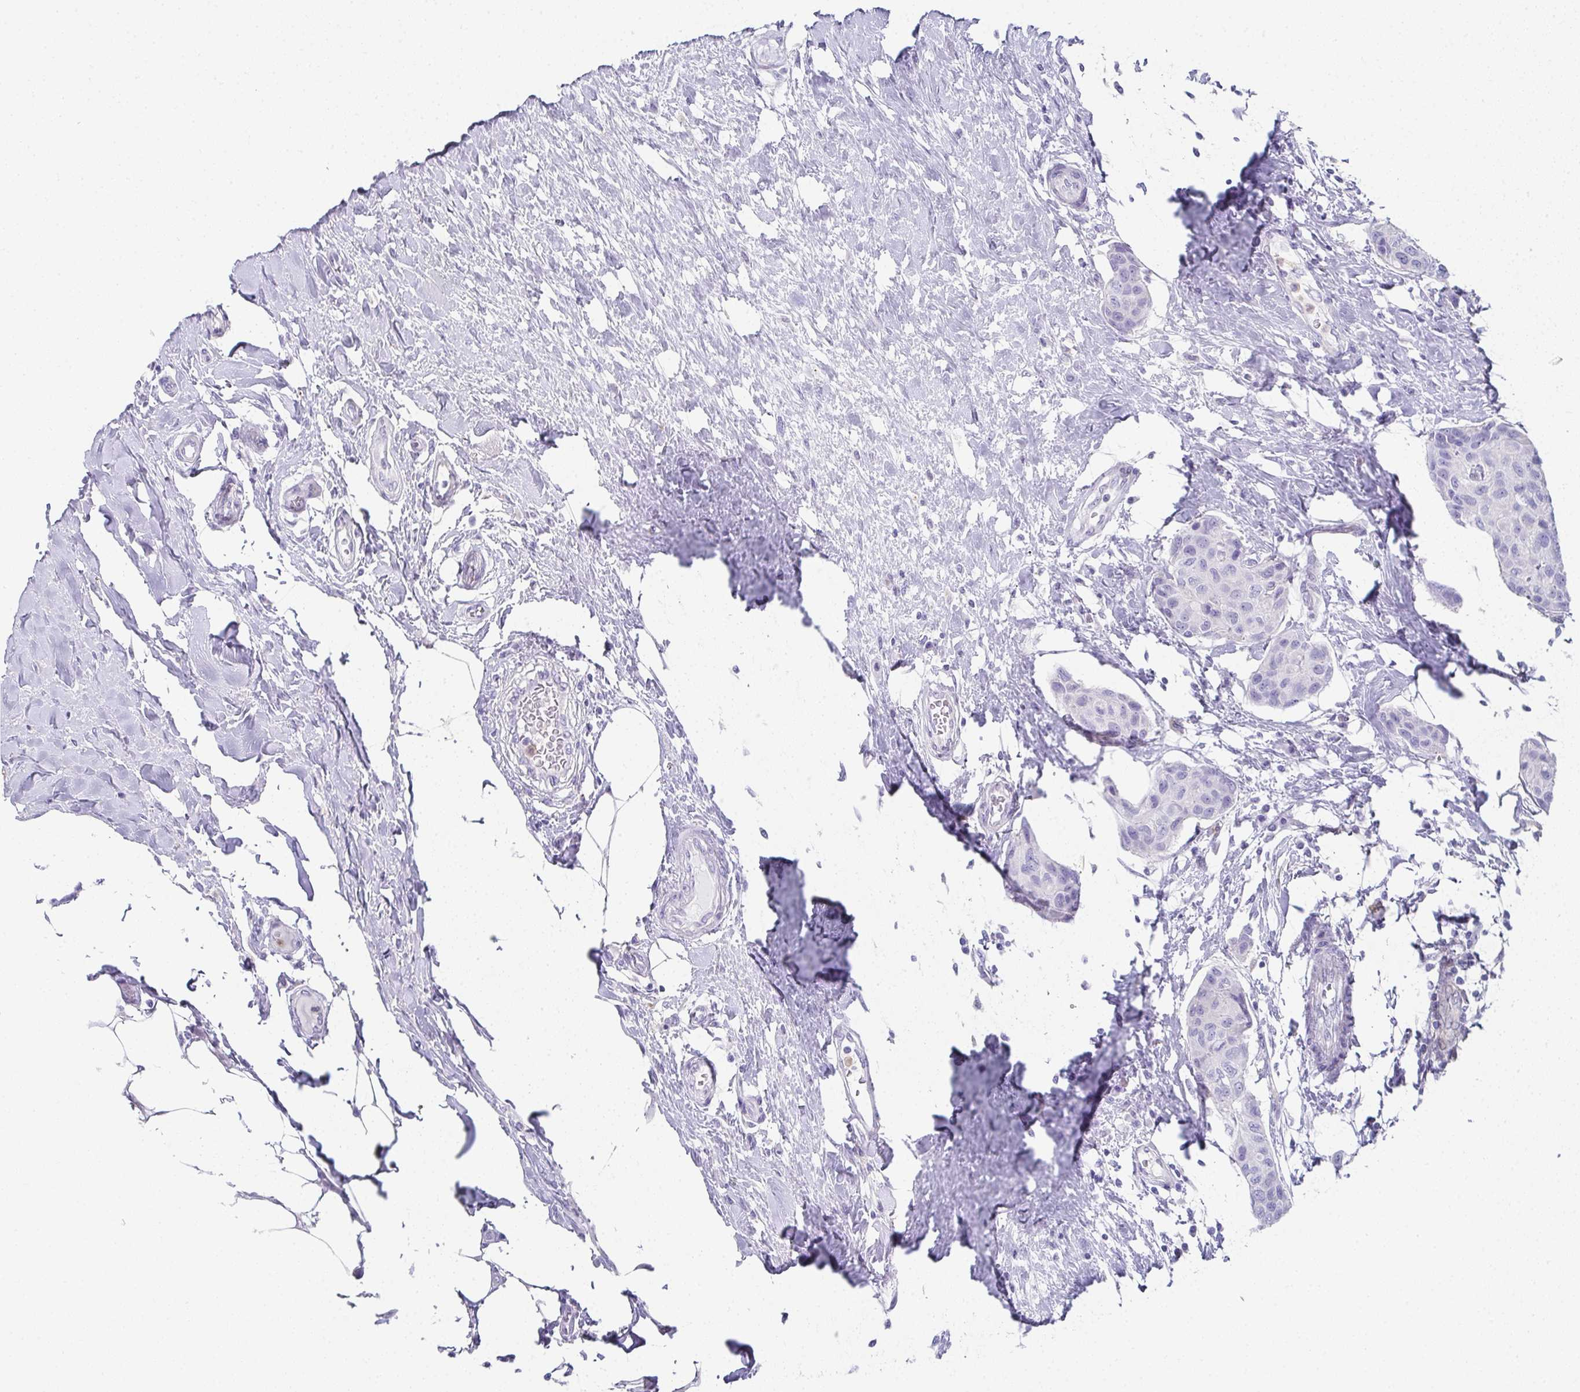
{"staining": {"intensity": "negative", "quantity": "none", "location": "none"}, "tissue": "breast cancer", "cell_type": "Tumor cells", "image_type": "cancer", "snomed": [{"axis": "morphology", "description": "Duct carcinoma"}, {"axis": "topography", "description": "Breast"}], "caption": "Breast cancer (infiltrating ductal carcinoma) was stained to show a protein in brown. There is no significant staining in tumor cells. (DAB (3,3'-diaminobenzidine) immunohistochemistry (IHC) visualized using brightfield microscopy, high magnification).", "gene": "RBP1", "patient": {"sex": "female", "age": 80}}